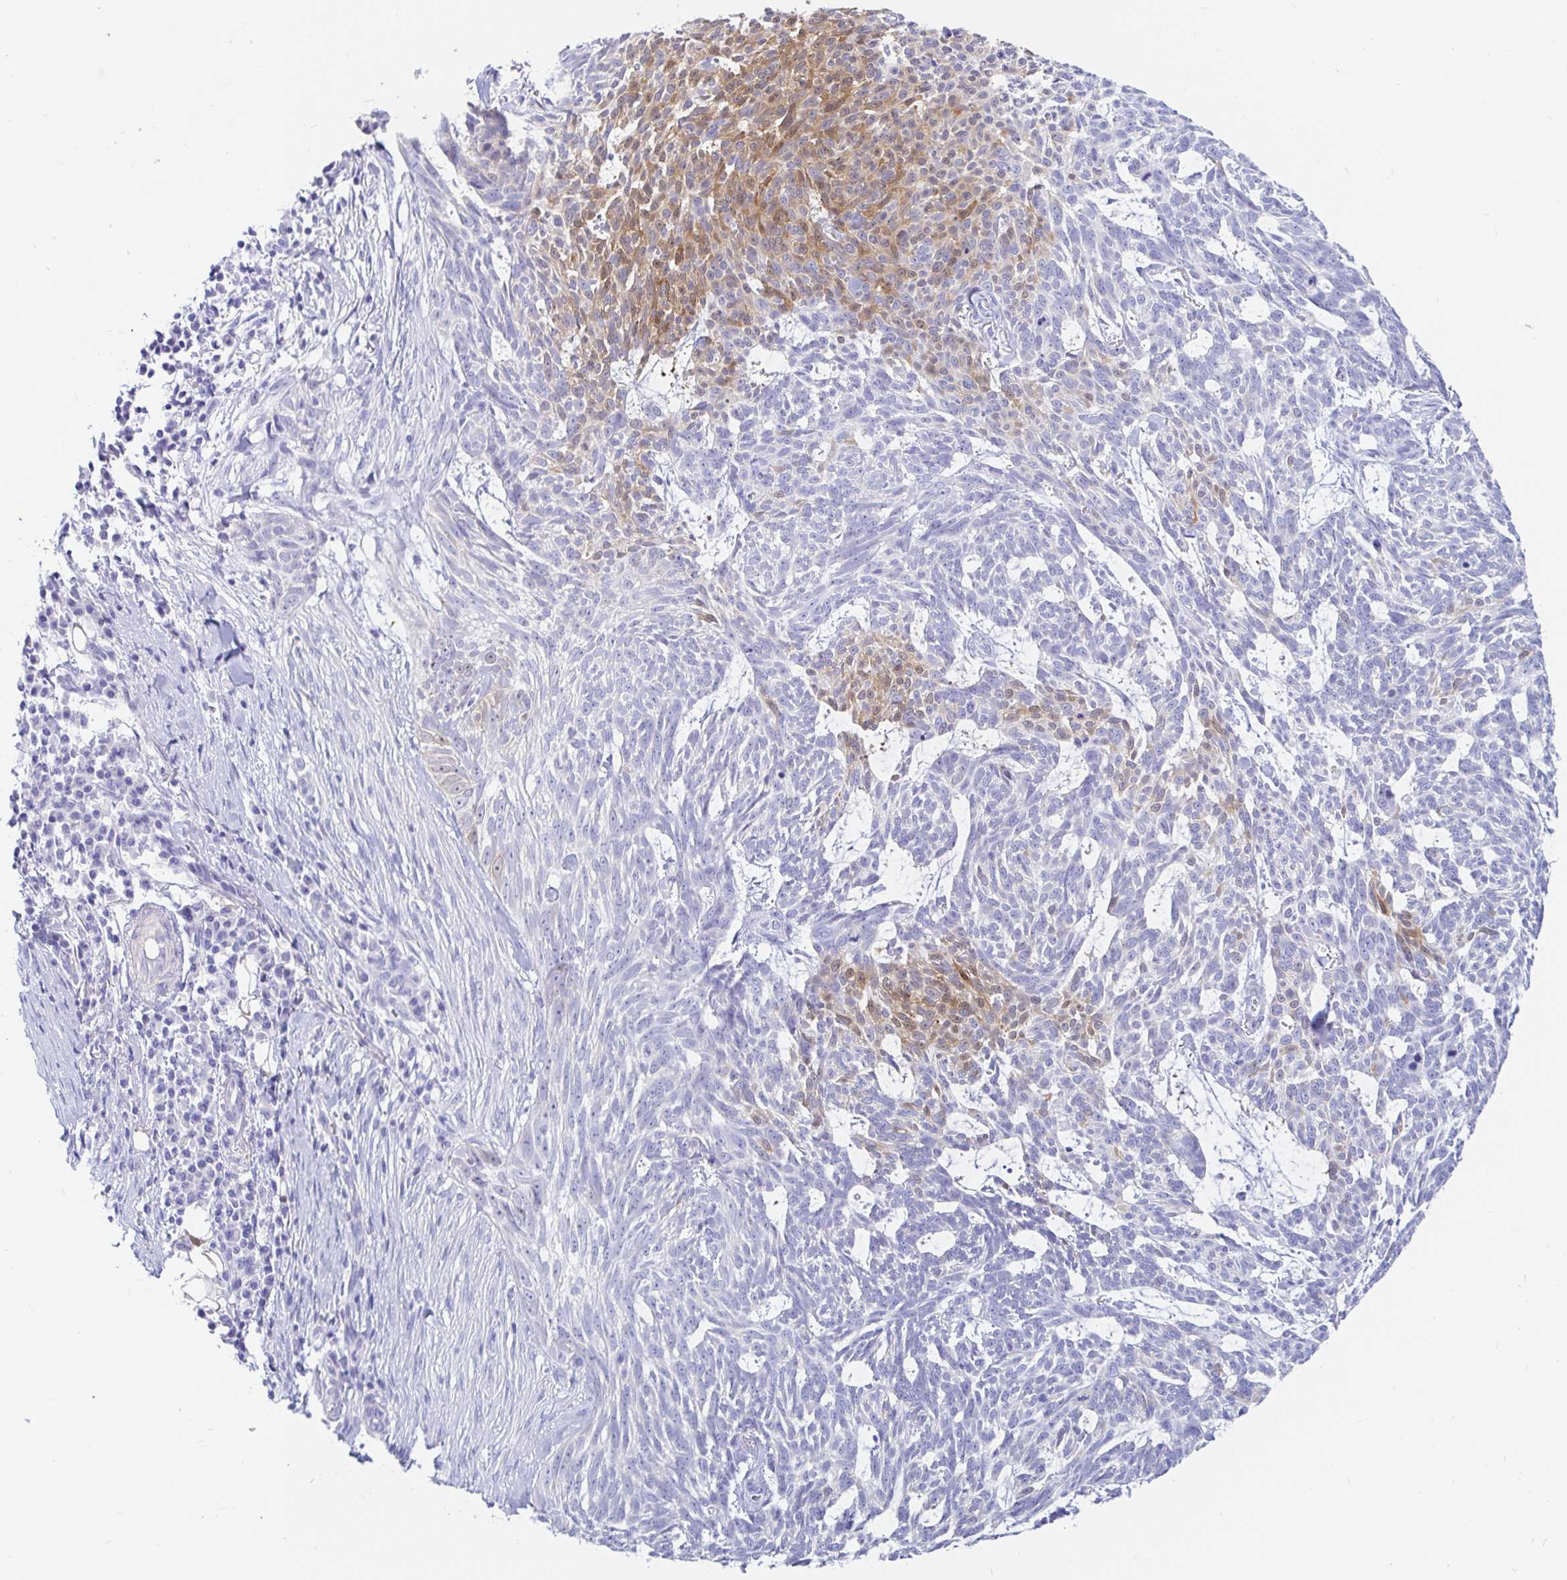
{"staining": {"intensity": "moderate", "quantity": "<25%", "location": "cytoplasmic/membranous"}, "tissue": "skin cancer", "cell_type": "Tumor cells", "image_type": "cancer", "snomed": [{"axis": "morphology", "description": "Basal cell carcinoma"}, {"axis": "topography", "description": "Skin"}], "caption": "Human skin cancer (basal cell carcinoma) stained for a protein (brown) exhibits moderate cytoplasmic/membranous positive expression in approximately <25% of tumor cells.", "gene": "PPP1R1B", "patient": {"sex": "female", "age": 93}}